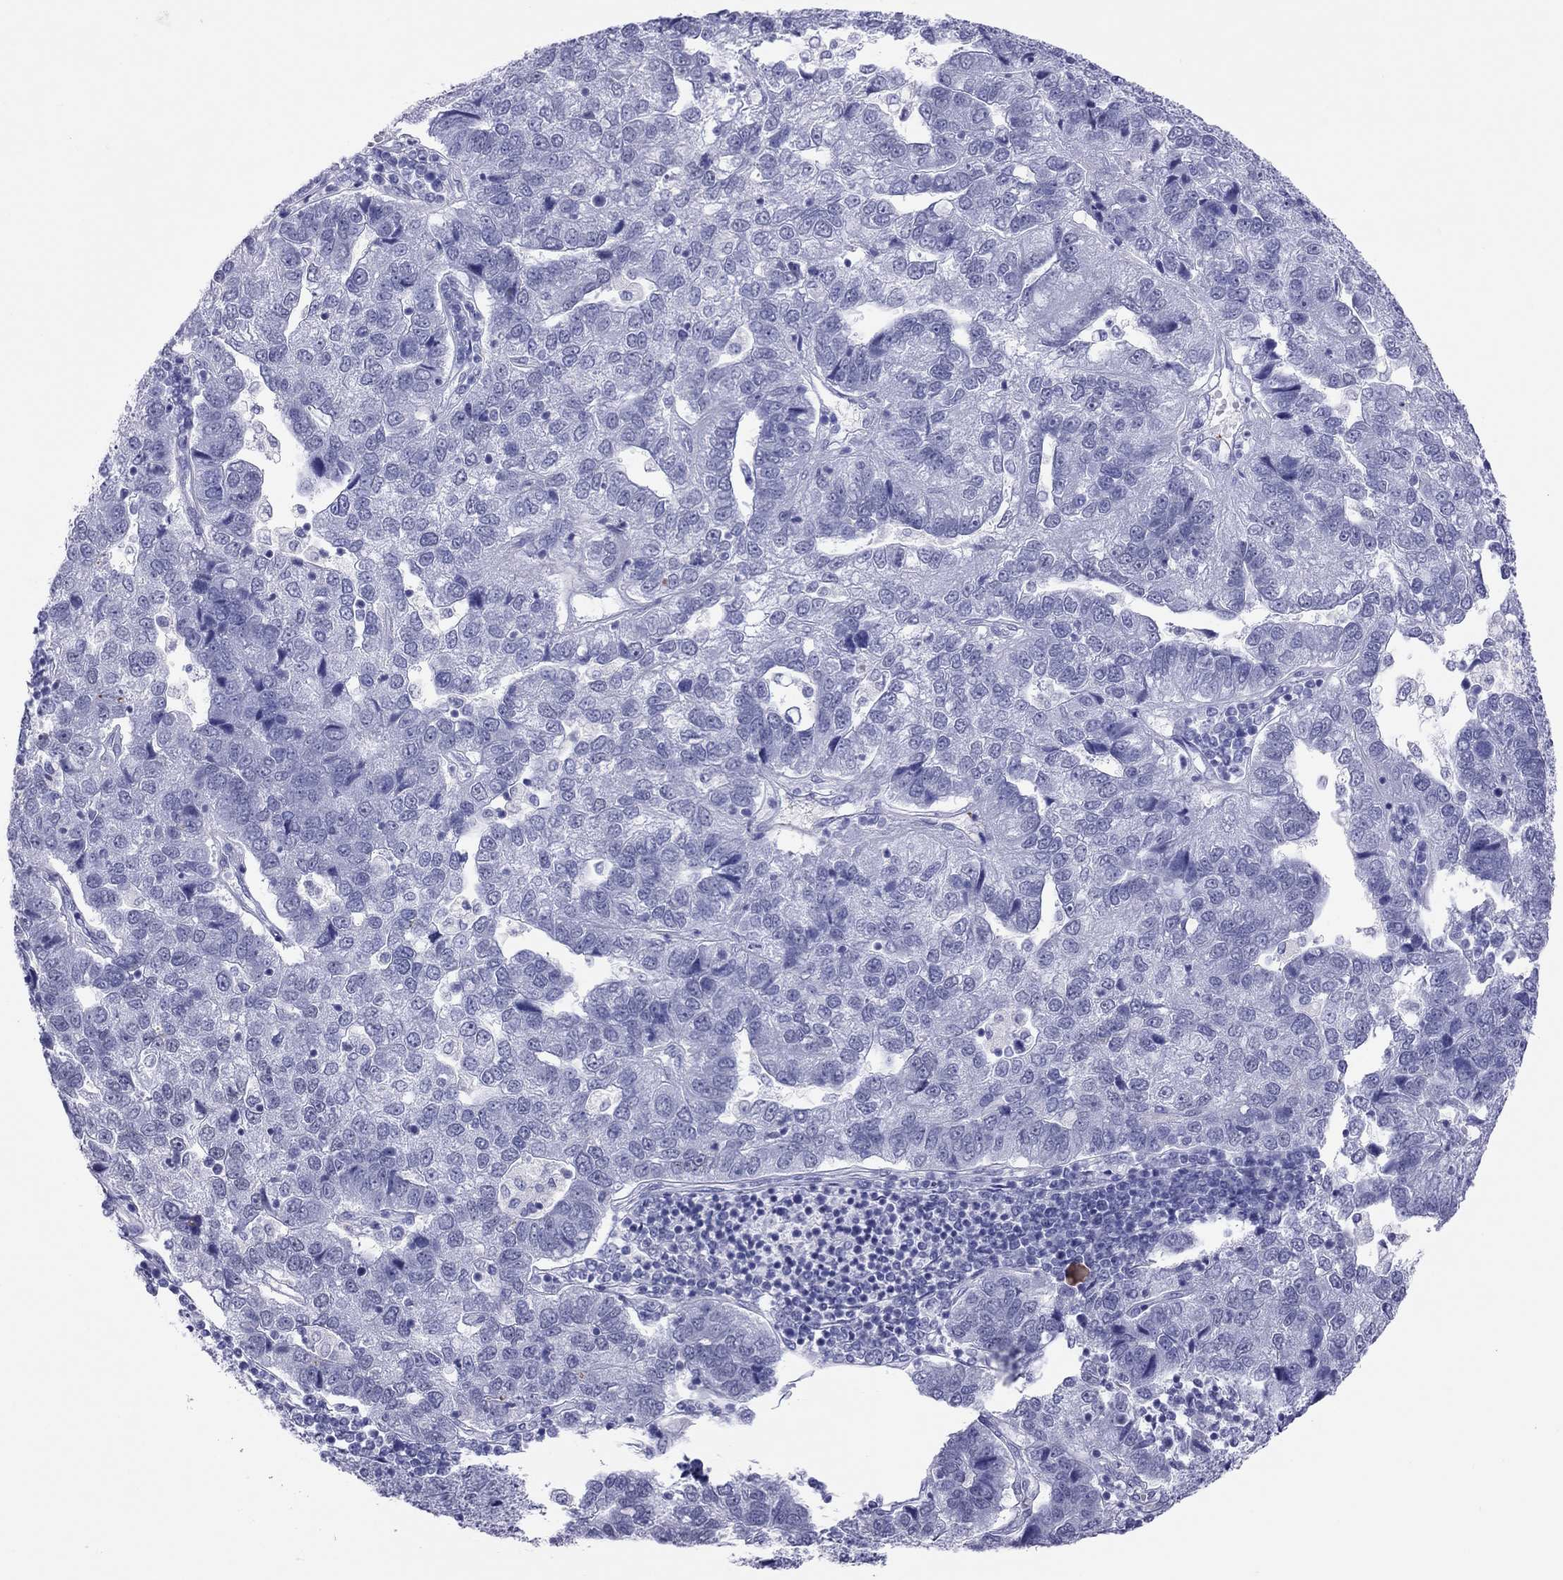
{"staining": {"intensity": "negative", "quantity": "none", "location": "none"}, "tissue": "pancreatic cancer", "cell_type": "Tumor cells", "image_type": "cancer", "snomed": [{"axis": "morphology", "description": "Adenocarcinoma, NOS"}, {"axis": "topography", "description": "Pancreas"}], "caption": "Immunohistochemical staining of human pancreatic cancer (adenocarcinoma) demonstrates no significant staining in tumor cells. (DAB (3,3'-diaminobenzidine) immunohistochemistry, high magnification).", "gene": "JHY", "patient": {"sex": "female", "age": 61}}